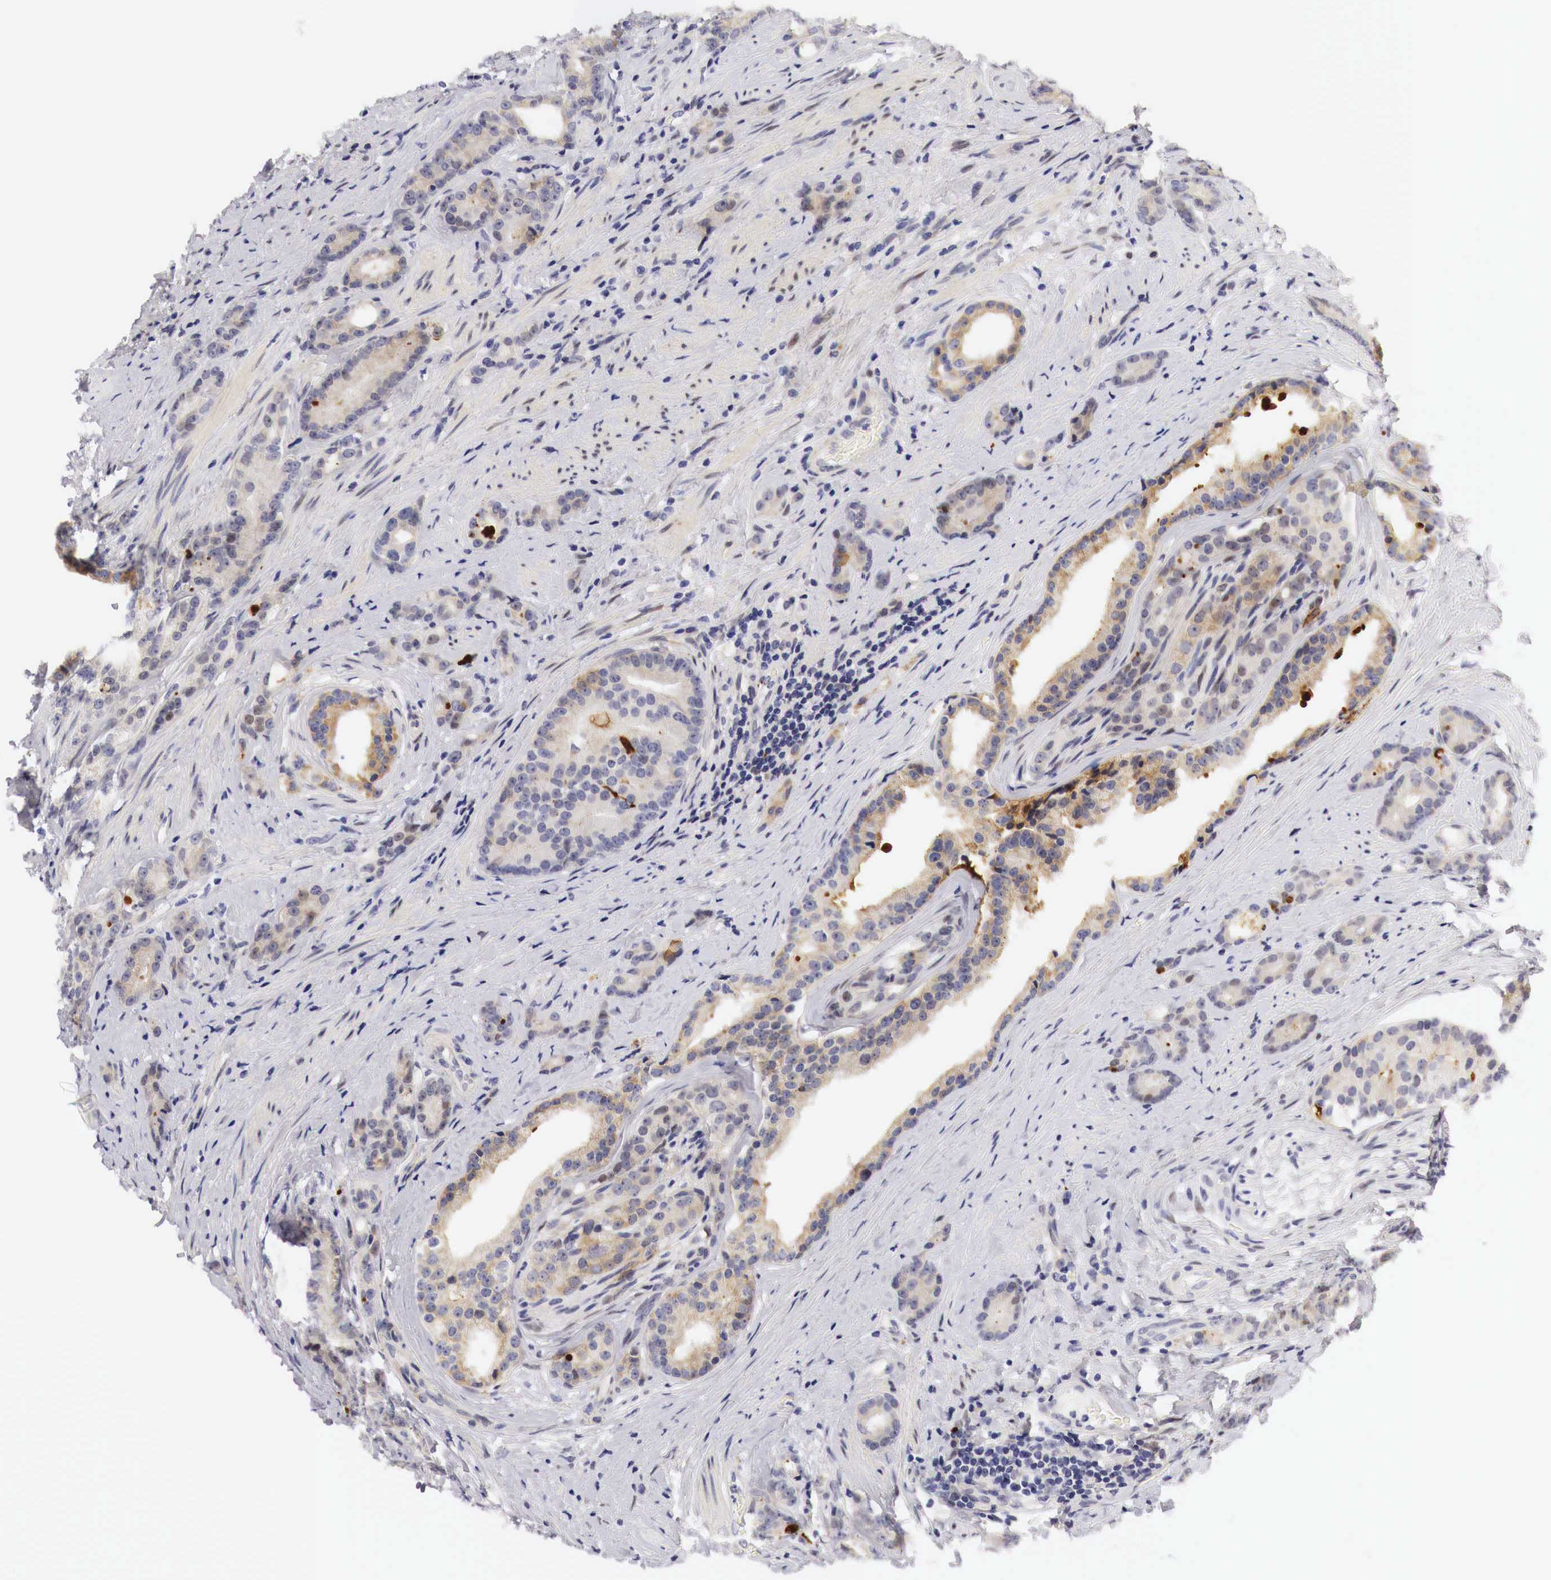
{"staining": {"intensity": "weak", "quantity": "25%-75%", "location": "cytoplasmic/membranous"}, "tissue": "prostate cancer", "cell_type": "Tumor cells", "image_type": "cancer", "snomed": [{"axis": "morphology", "description": "Adenocarcinoma, Medium grade"}, {"axis": "topography", "description": "Prostate"}], "caption": "Prostate cancer (medium-grade adenocarcinoma) stained for a protein (brown) reveals weak cytoplasmic/membranous positive staining in approximately 25%-75% of tumor cells.", "gene": "CASP3", "patient": {"sex": "male", "age": 59}}